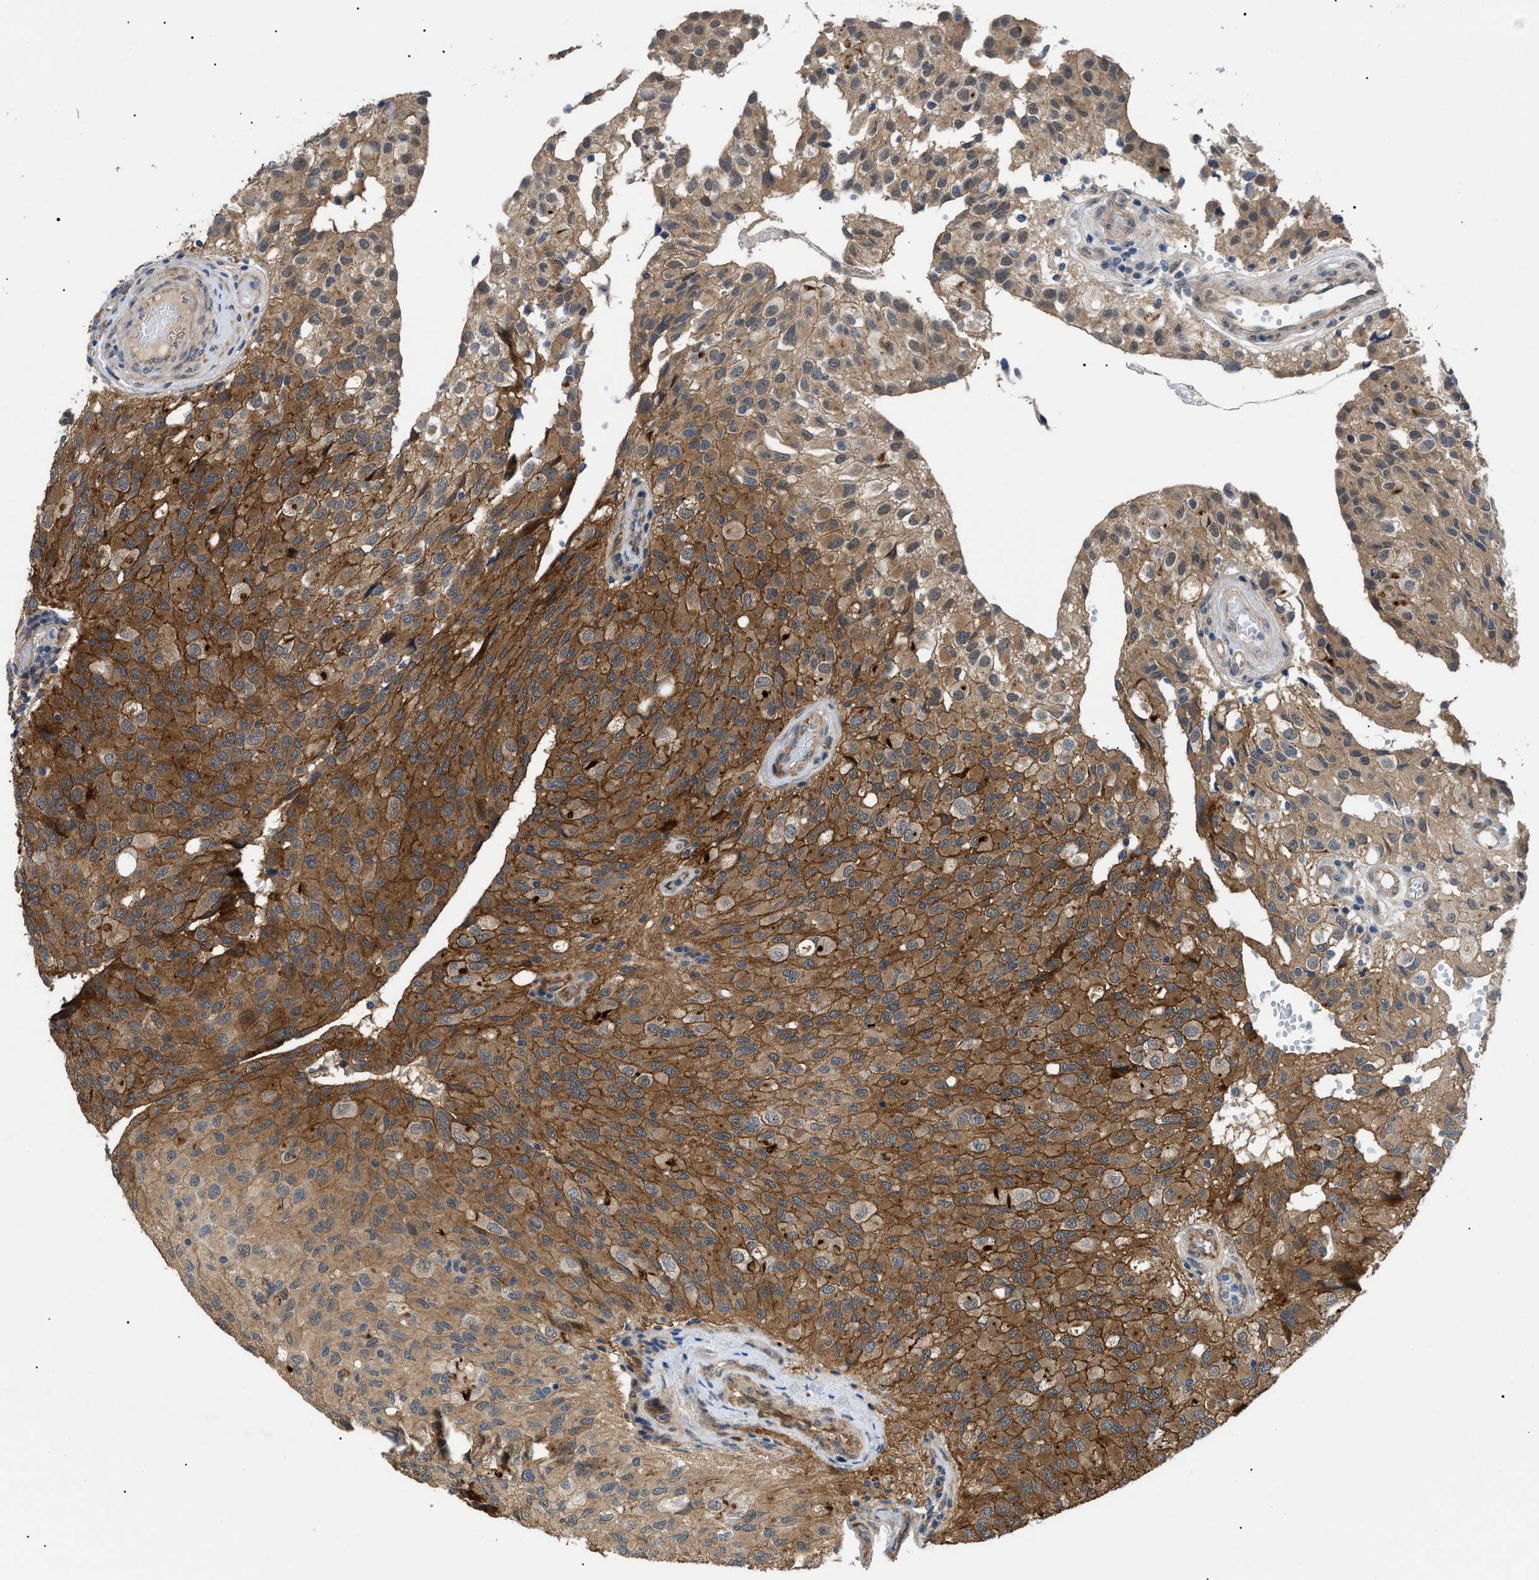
{"staining": {"intensity": "strong", "quantity": "25%-75%", "location": "cytoplasmic/membranous"}, "tissue": "glioma", "cell_type": "Tumor cells", "image_type": "cancer", "snomed": [{"axis": "morphology", "description": "Glioma, malignant, High grade"}, {"axis": "topography", "description": "Brain"}], "caption": "Approximately 25%-75% of tumor cells in glioma demonstrate strong cytoplasmic/membranous protein positivity as visualized by brown immunohistochemical staining.", "gene": "CRCP", "patient": {"sex": "male", "age": 32}}